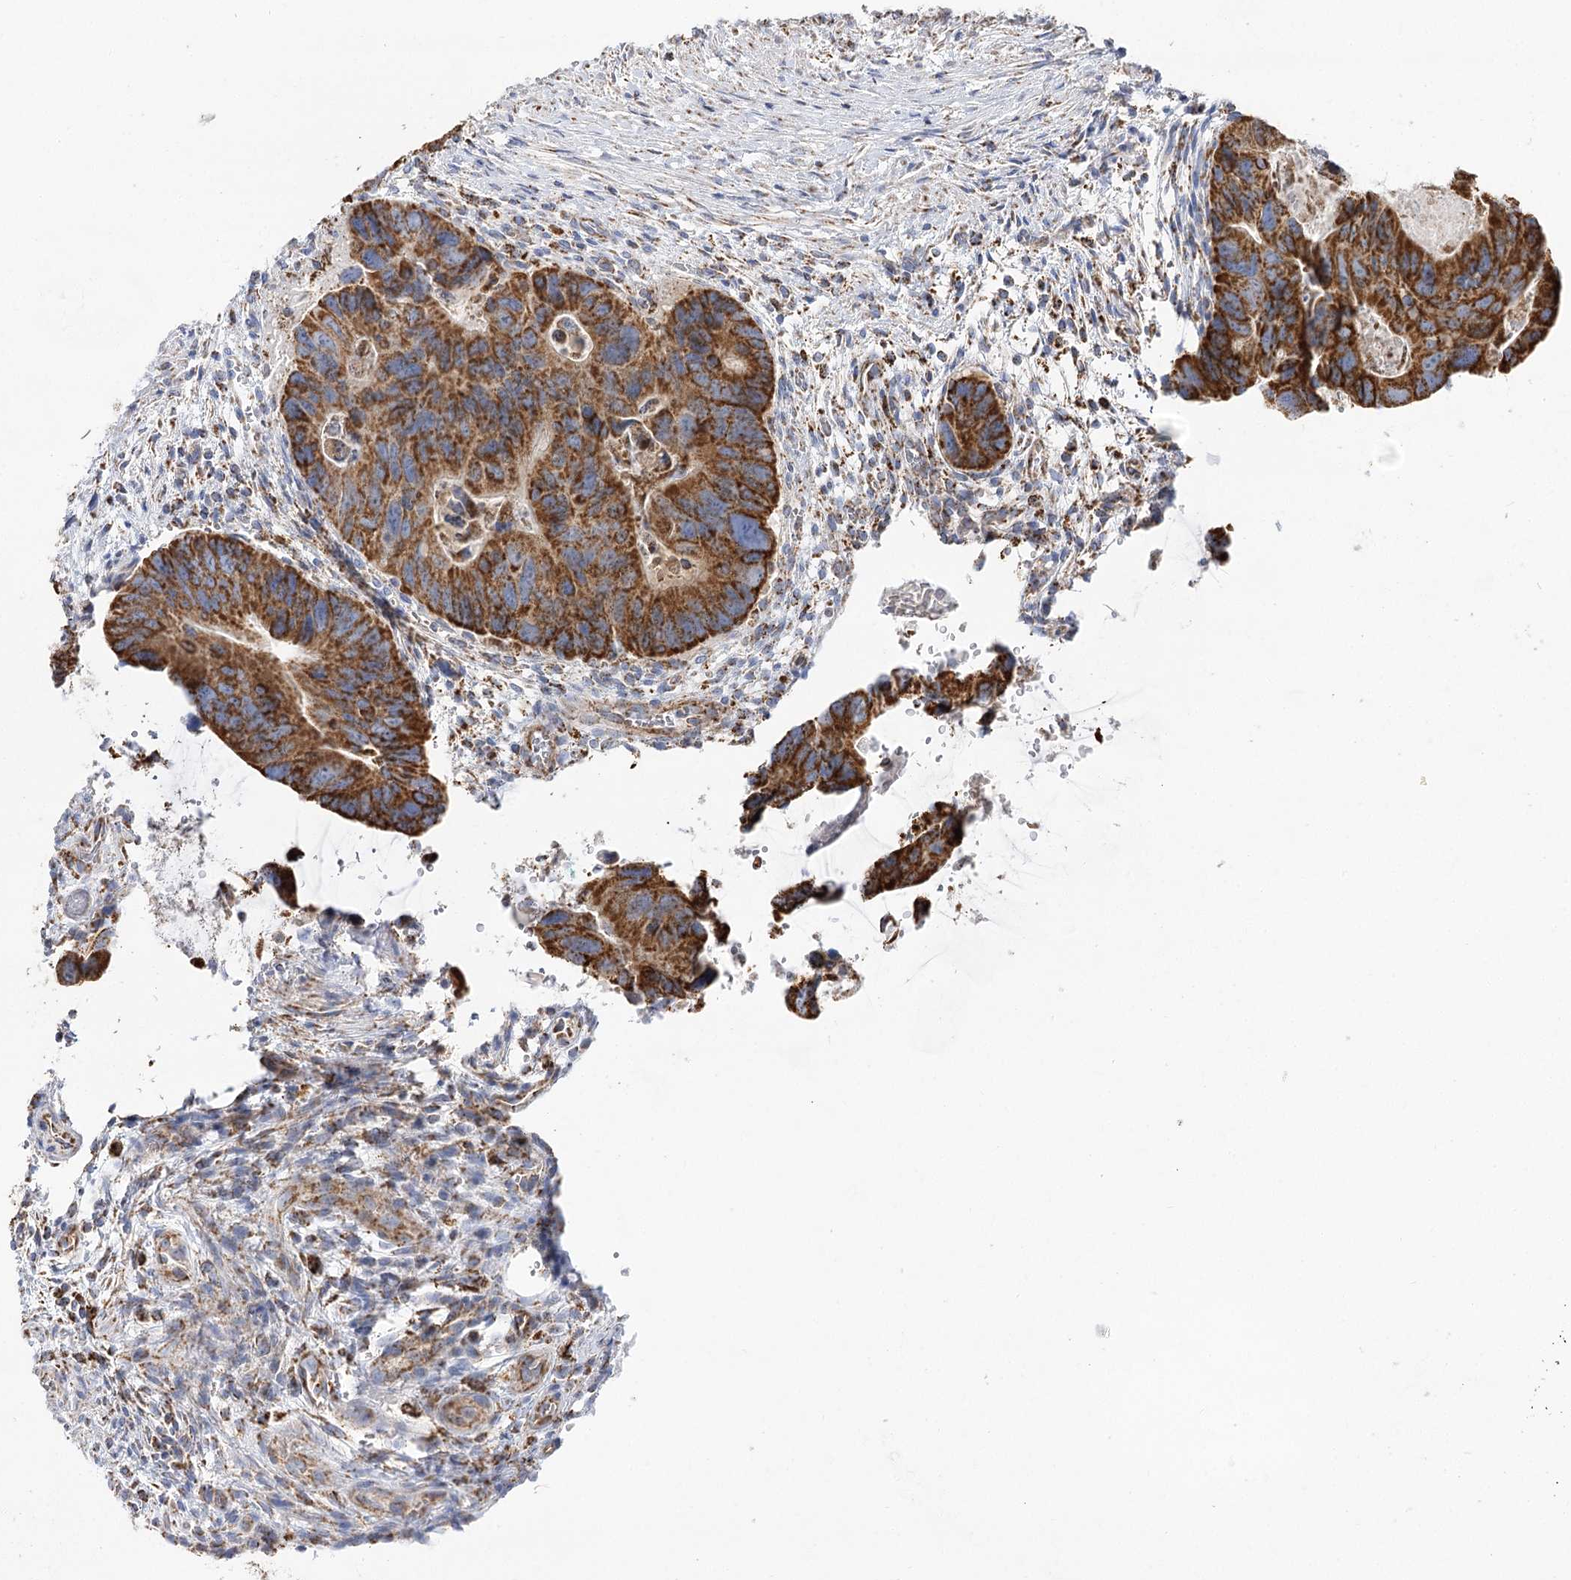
{"staining": {"intensity": "strong", "quantity": ">75%", "location": "cytoplasmic/membranous"}, "tissue": "colorectal cancer", "cell_type": "Tumor cells", "image_type": "cancer", "snomed": [{"axis": "morphology", "description": "Adenocarcinoma, NOS"}, {"axis": "topography", "description": "Rectum"}], "caption": "Colorectal adenocarcinoma tissue shows strong cytoplasmic/membranous staining in approximately >75% of tumor cells, visualized by immunohistochemistry.", "gene": "NADK2", "patient": {"sex": "male", "age": 63}}